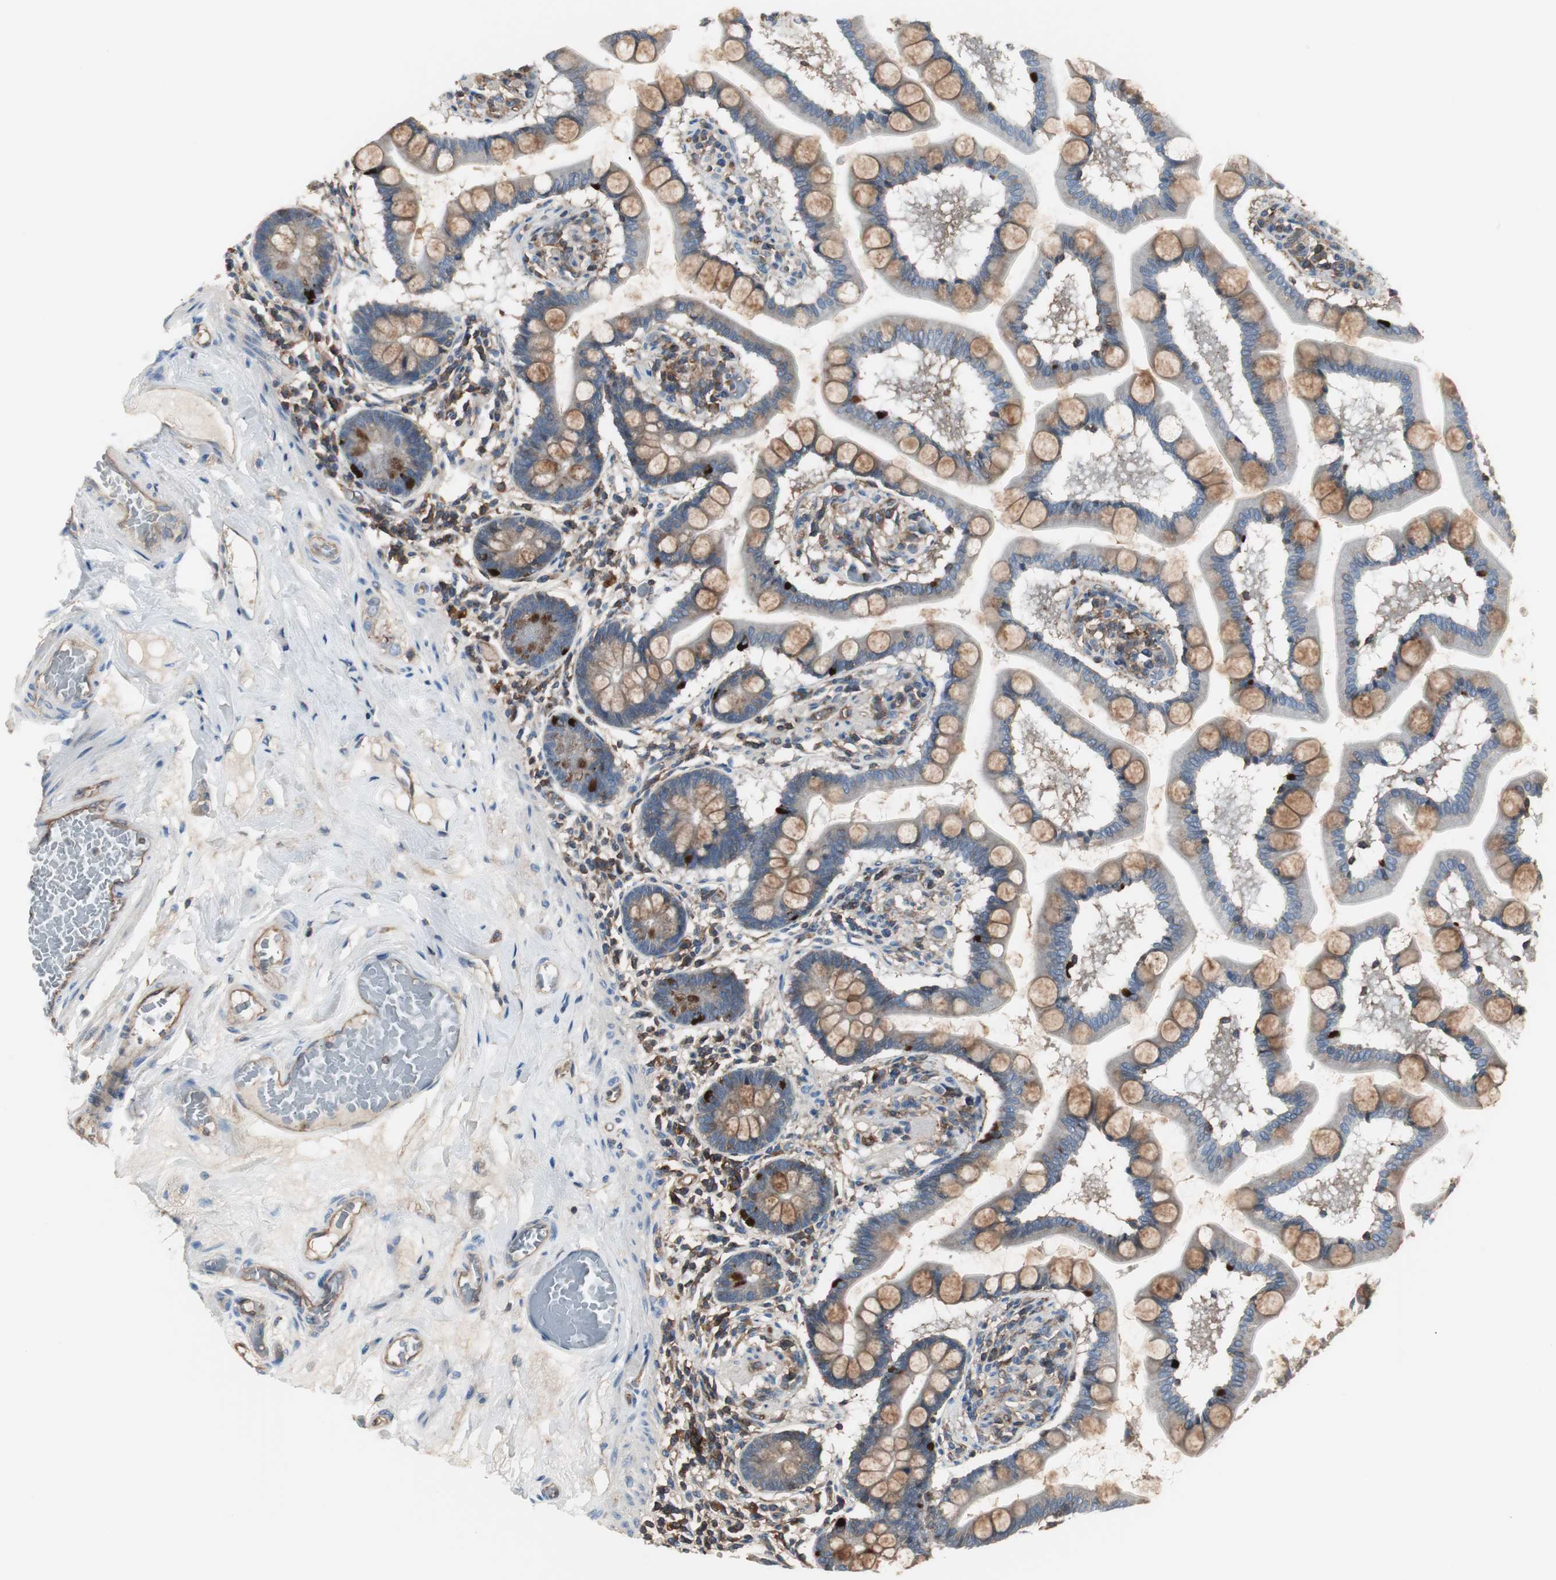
{"staining": {"intensity": "moderate", "quantity": ">75%", "location": "cytoplasmic/membranous"}, "tissue": "small intestine", "cell_type": "Glandular cells", "image_type": "normal", "snomed": [{"axis": "morphology", "description": "Normal tissue, NOS"}, {"axis": "topography", "description": "Small intestine"}], "caption": "DAB (3,3'-diaminobenzidine) immunohistochemical staining of normal small intestine demonstrates moderate cytoplasmic/membranous protein staining in about >75% of glandular cells.", "gene": "B2M", "patient": {"sex": "male", "age": 41}}